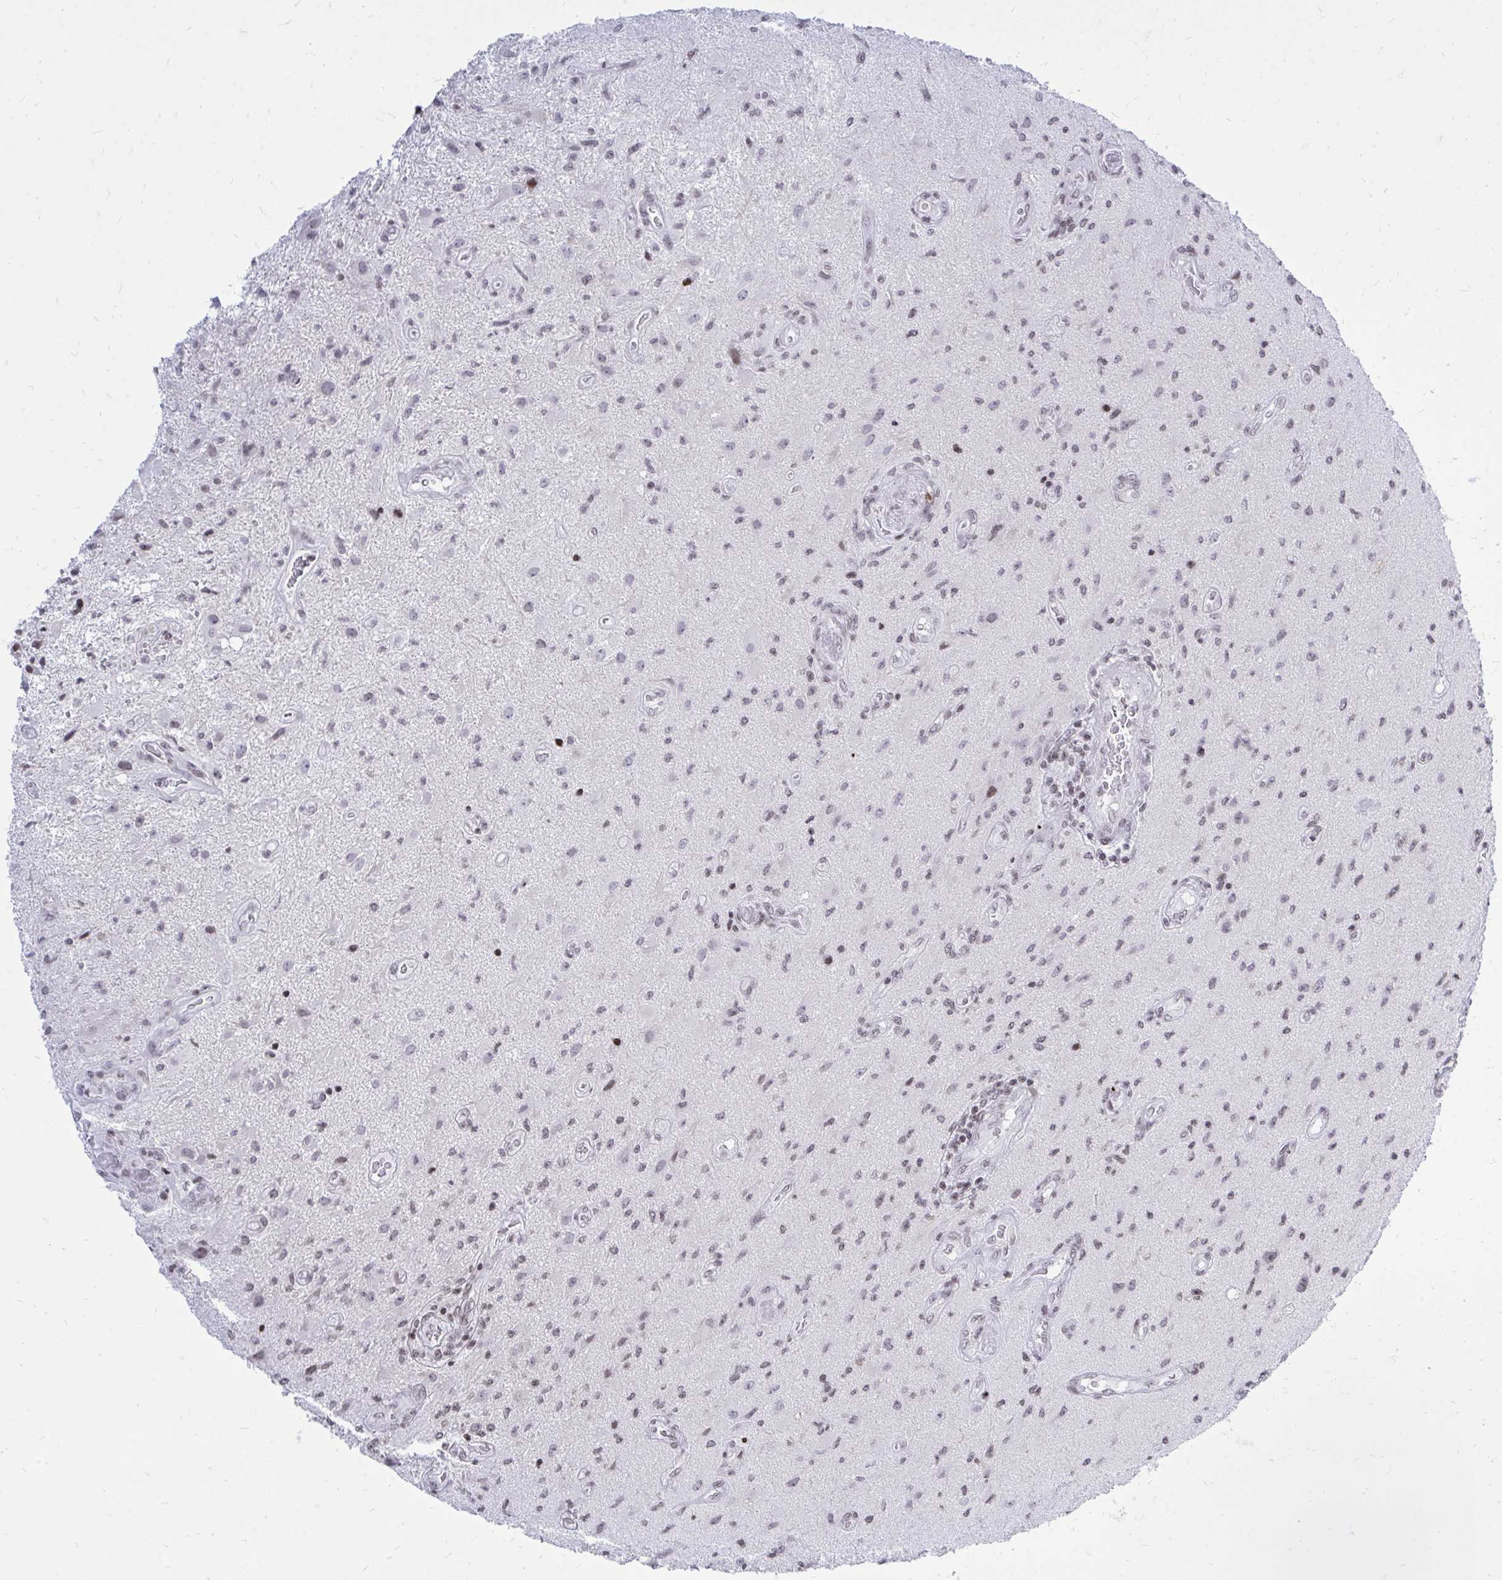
{"staining": {"intensity": "negative", "quantity": "none", "location": "none"}, "tissue": "glioma", "cell_type": "Tumor cells", "image_type": "cancer", "snomed": [{"axis": "morphology", "description": "Glioma, malignant, High grade"}, {"axis": "topography", "description": "Brain"}], "caption": "Immunohistochemistry (IHC) micrograph of neoplastic tissue: glioma stained with DAB (3,3'-diaminobenzidine) reveals no significant protein staining in tumor cells.", "gene": "GABRA1", "patient": {"sex": "male", "age": 67}}